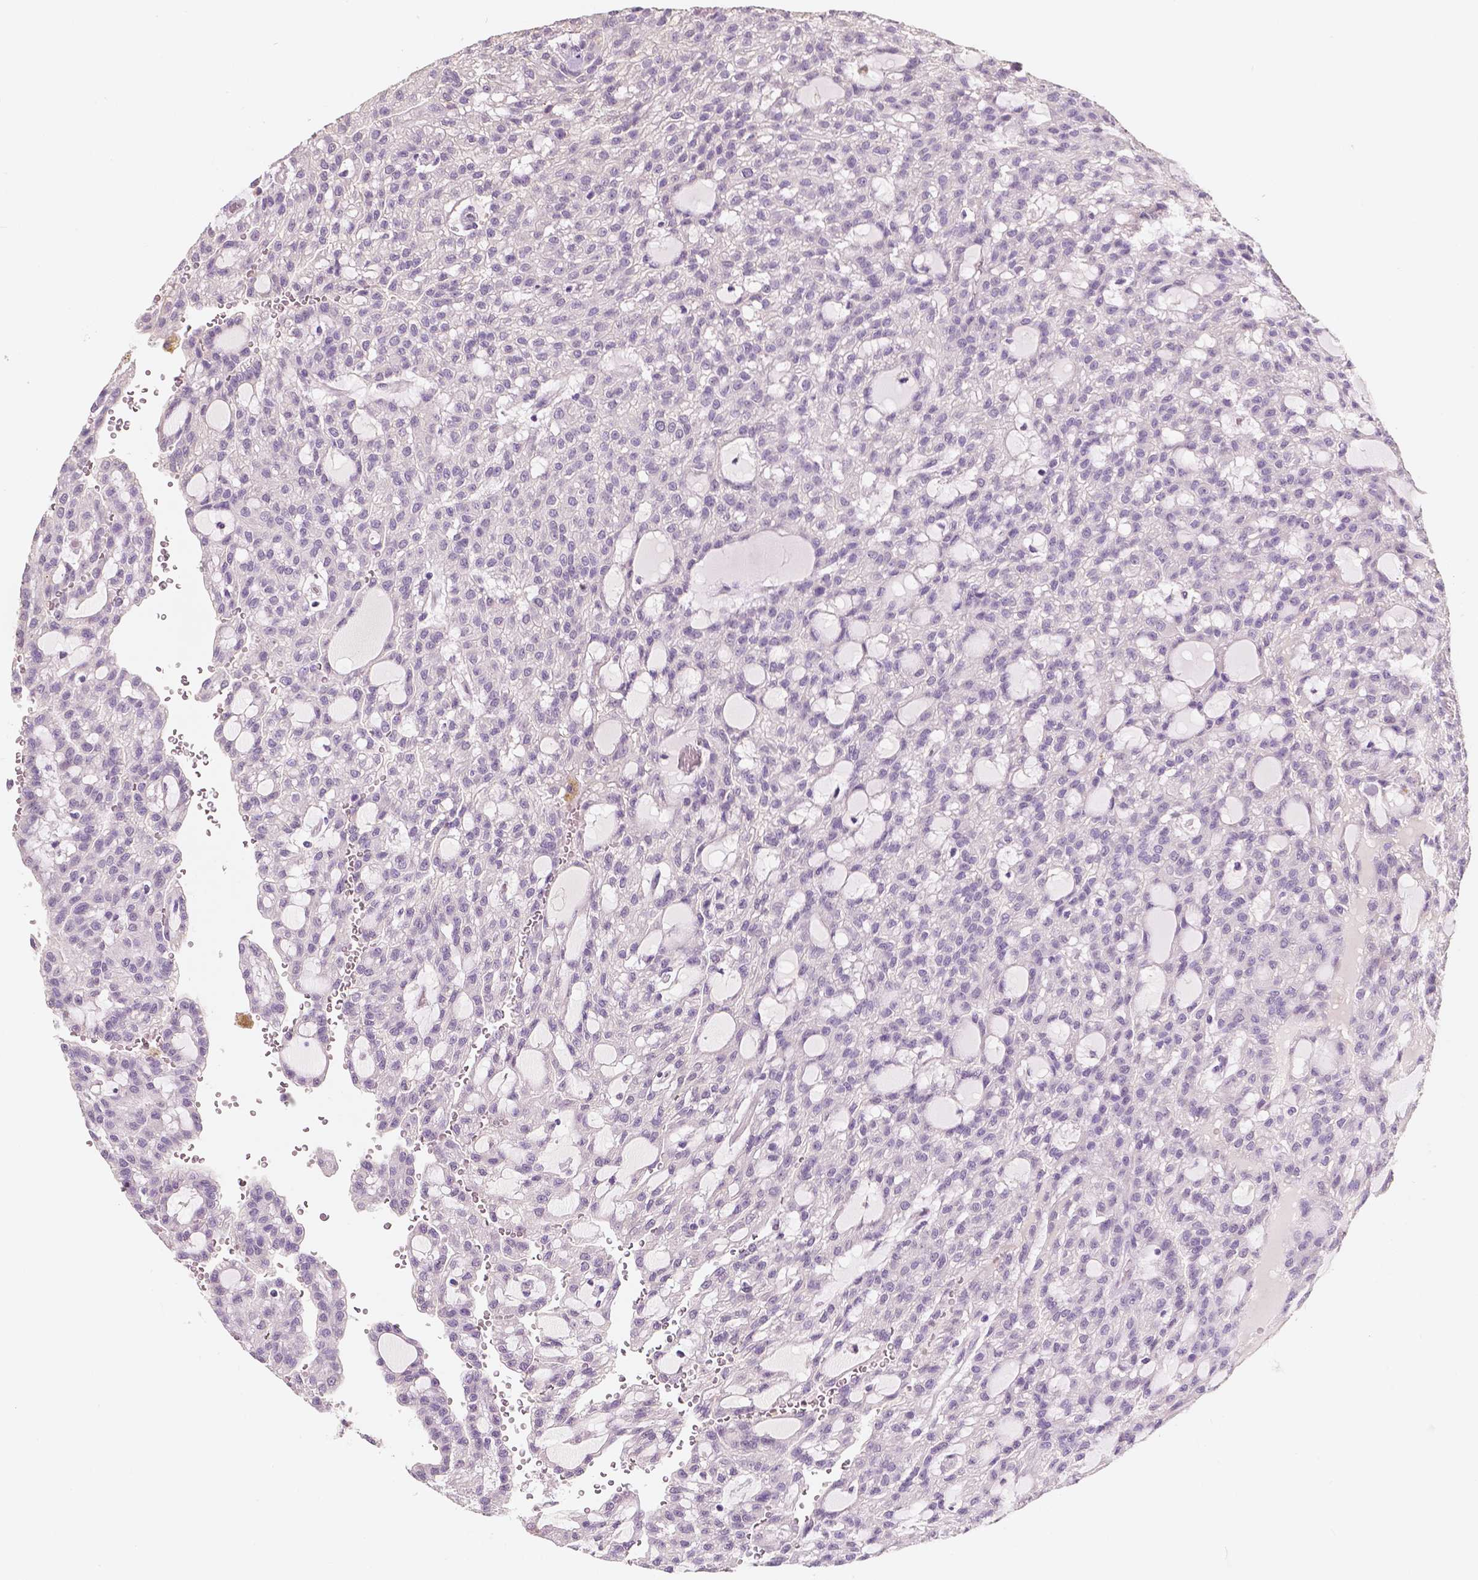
{"staining": {"intensity": "negative", "quantity": "none", "location": "none"}, "tissue": "renal cancer", "cell_type": "Tumor cells", "image_type": "cancer", "snomed": [{"axis": "morphology", "description": "Adenocarcinoma, NOS"}, {"axis": "topography", "description": "Kidney"}], "caption": "Tumor cells are negative for protein expression in human renal cancer.", "gene": "TAL1", "patient": {"sex": "male", "age": 63}}